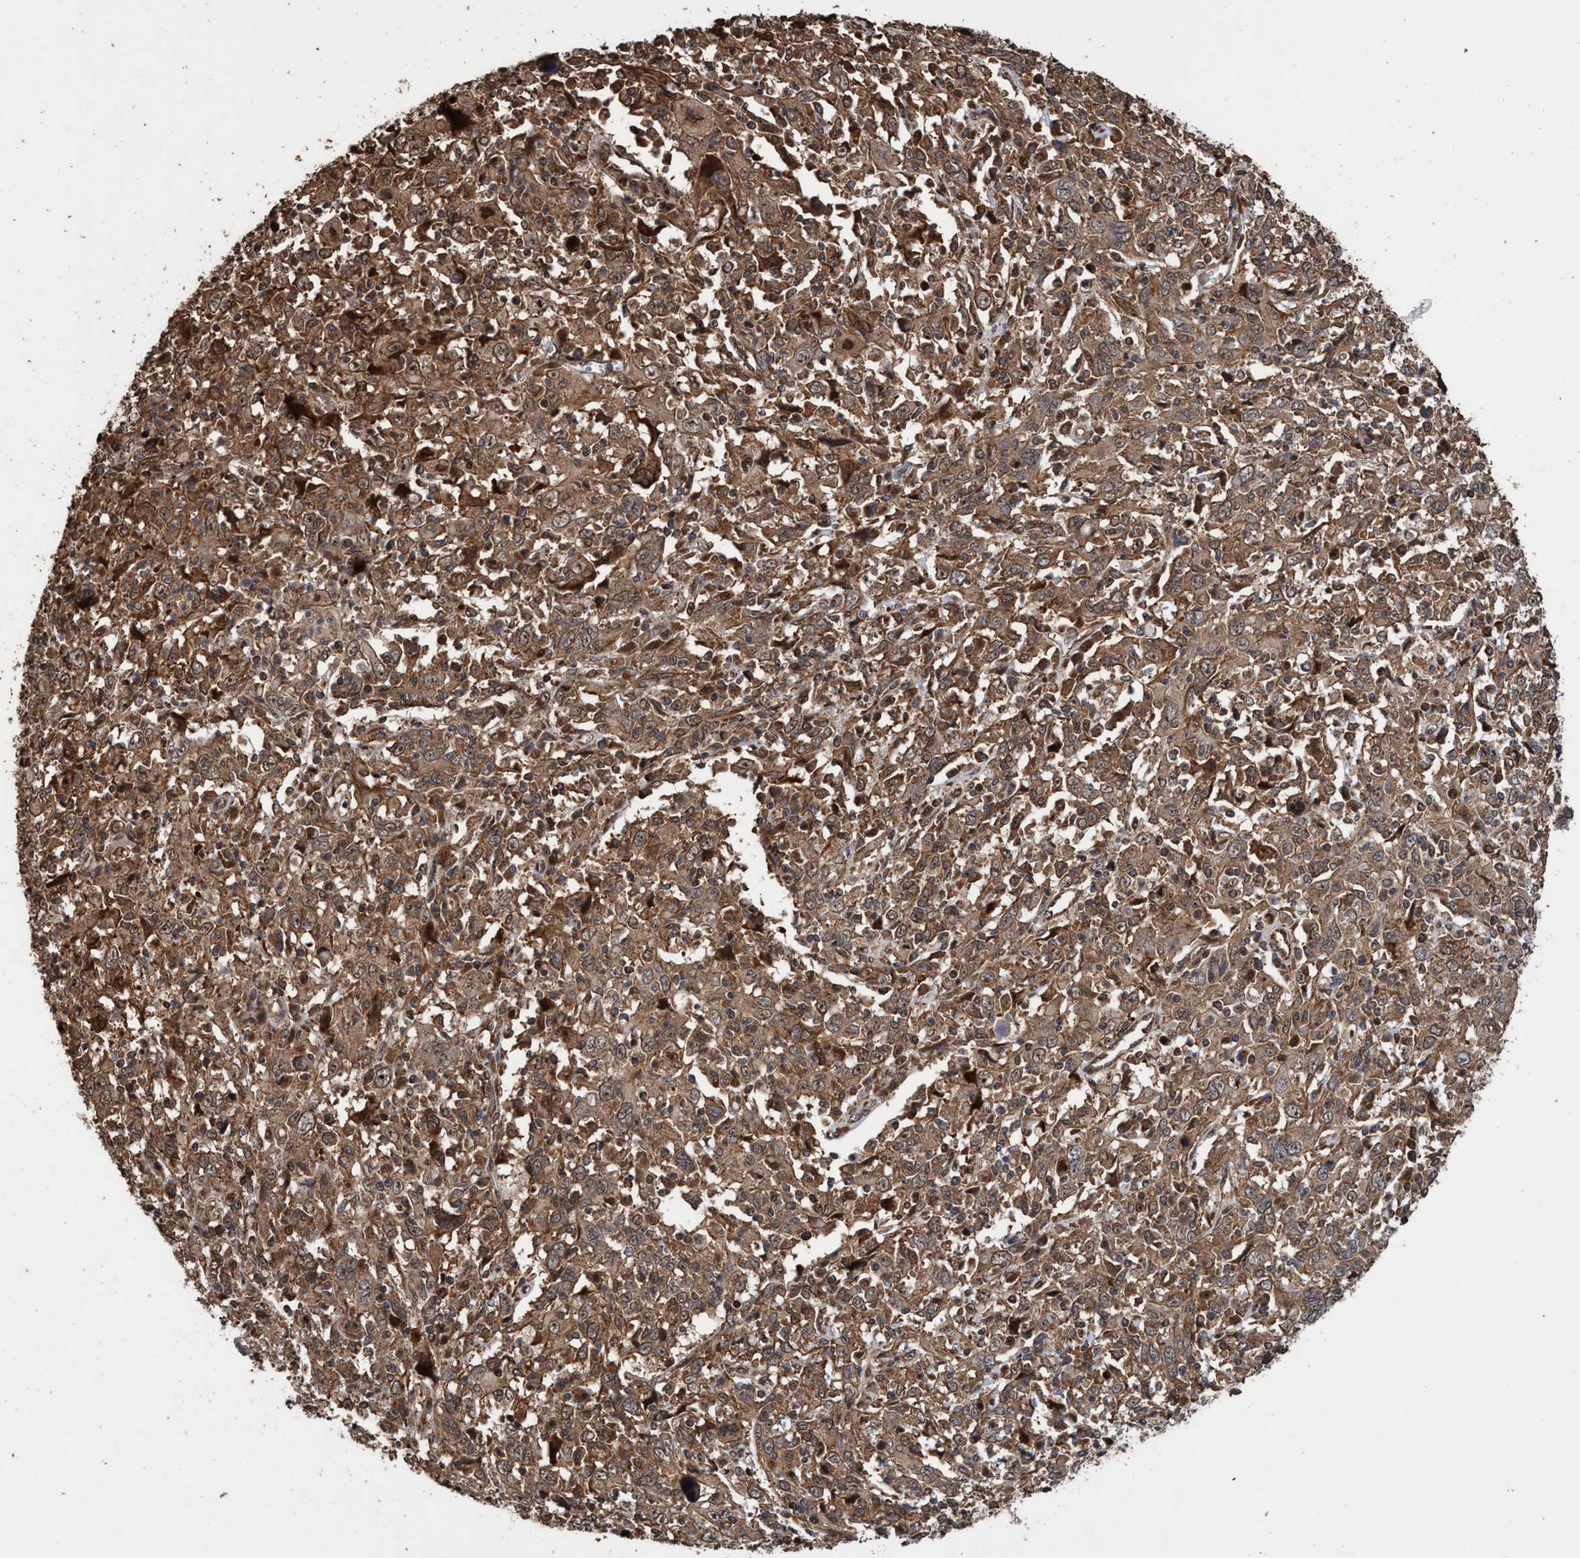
{"staining": {"intensity": "moderate", "quantity": ">75%", "location": "cytoplasmic/membranous,nuclear"}, "tissue": "cervical cancer", "cell_type": "Tumor cells", "image_type": "cancer", "snomed": [{"axis": "morphology", "description": "Squamous cell carcinoma, NOS"}, {"axis": "topography", "description": "Cervix"}], "caption": "The immunohistochemical stain labels moderate cytoplasmic/membranous and nuclear expression in tumor cells of cervical cancer tissue. The staining is performed using DAB brown chromogen to label protein expression. The nuclei are counter-stained blue using hematoxylin.", "gene": "TRPC7", "patient": {"sex": "female", "age": 46}}